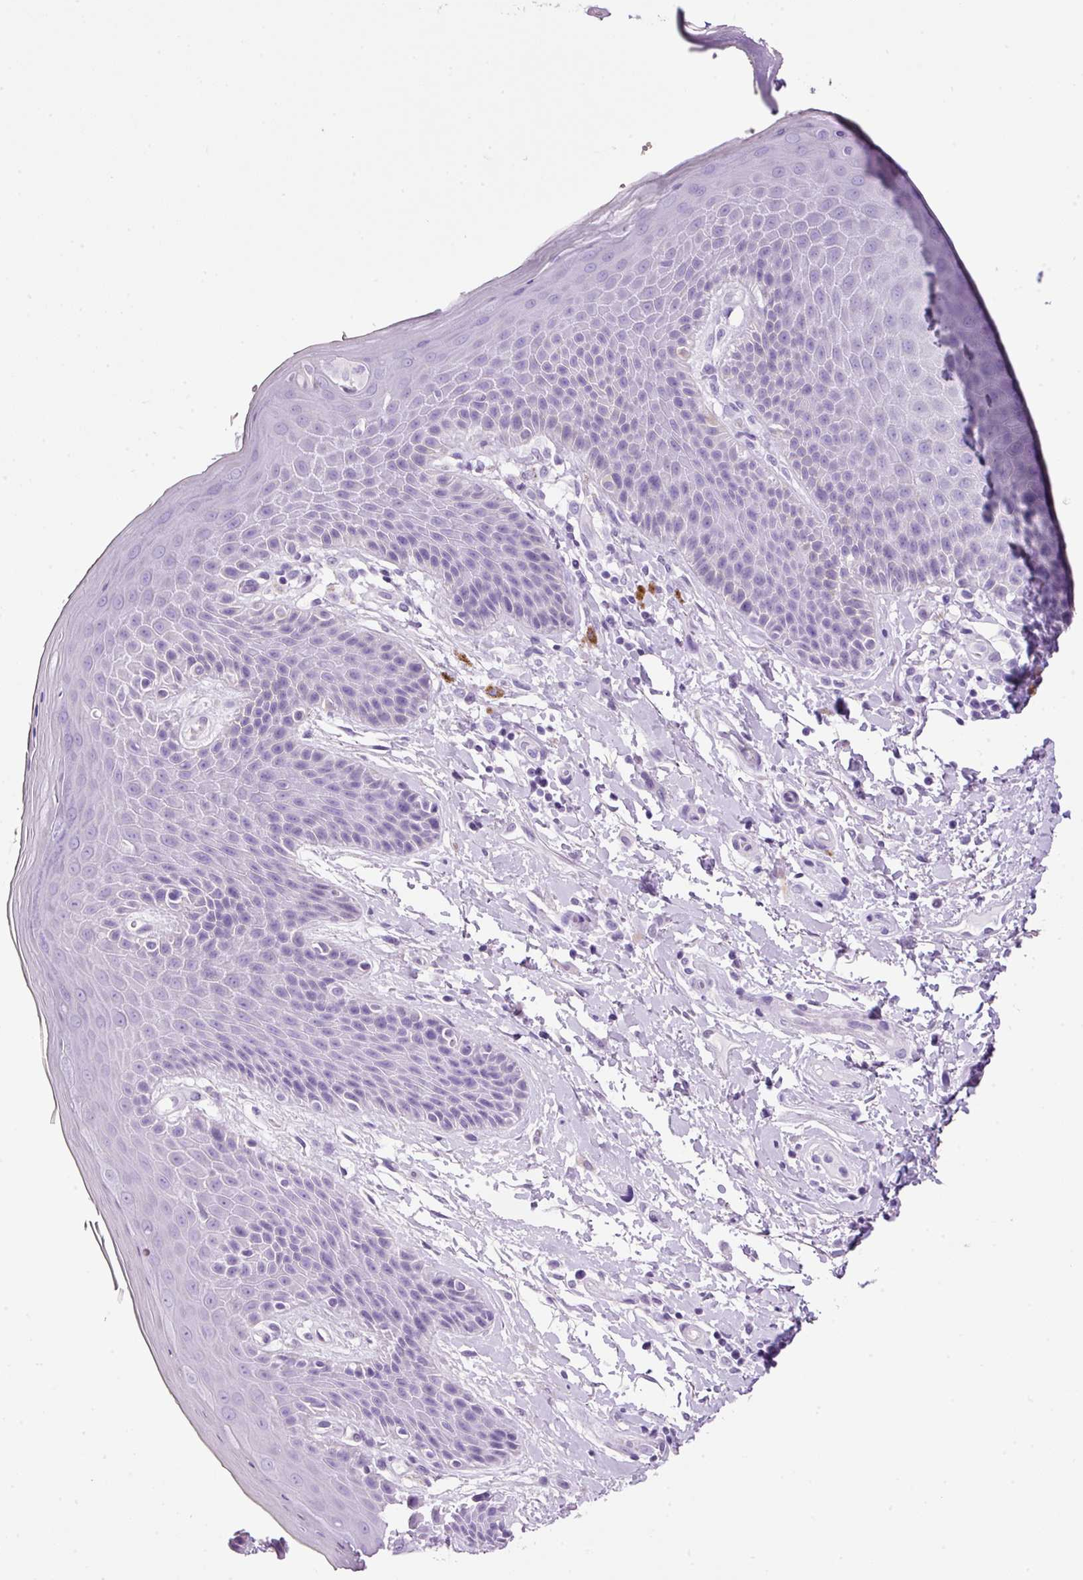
{"staining": {"intensity": "moderate", "quantity": "<25%", "location": "cytoplasmic/membranous"}, "tissue": "skin", "cell_type": "Epidermal cells", "image_type": "normal", "snomed": [{"axis": "morphology", "description": "Normal tissue, NOS"}, {"axis": "topography", "description": "Peripheral nerve tissue"}], "caption": "Protein staining of normal skin shows moderate cytoplasmic/membranous staining in approximately <25% of epidermal cells. (DAB IHC, brown staining for protein, blue staining for nuclei).", "gene": "BSND", "patient": {"sex": "male", "age": 51}}